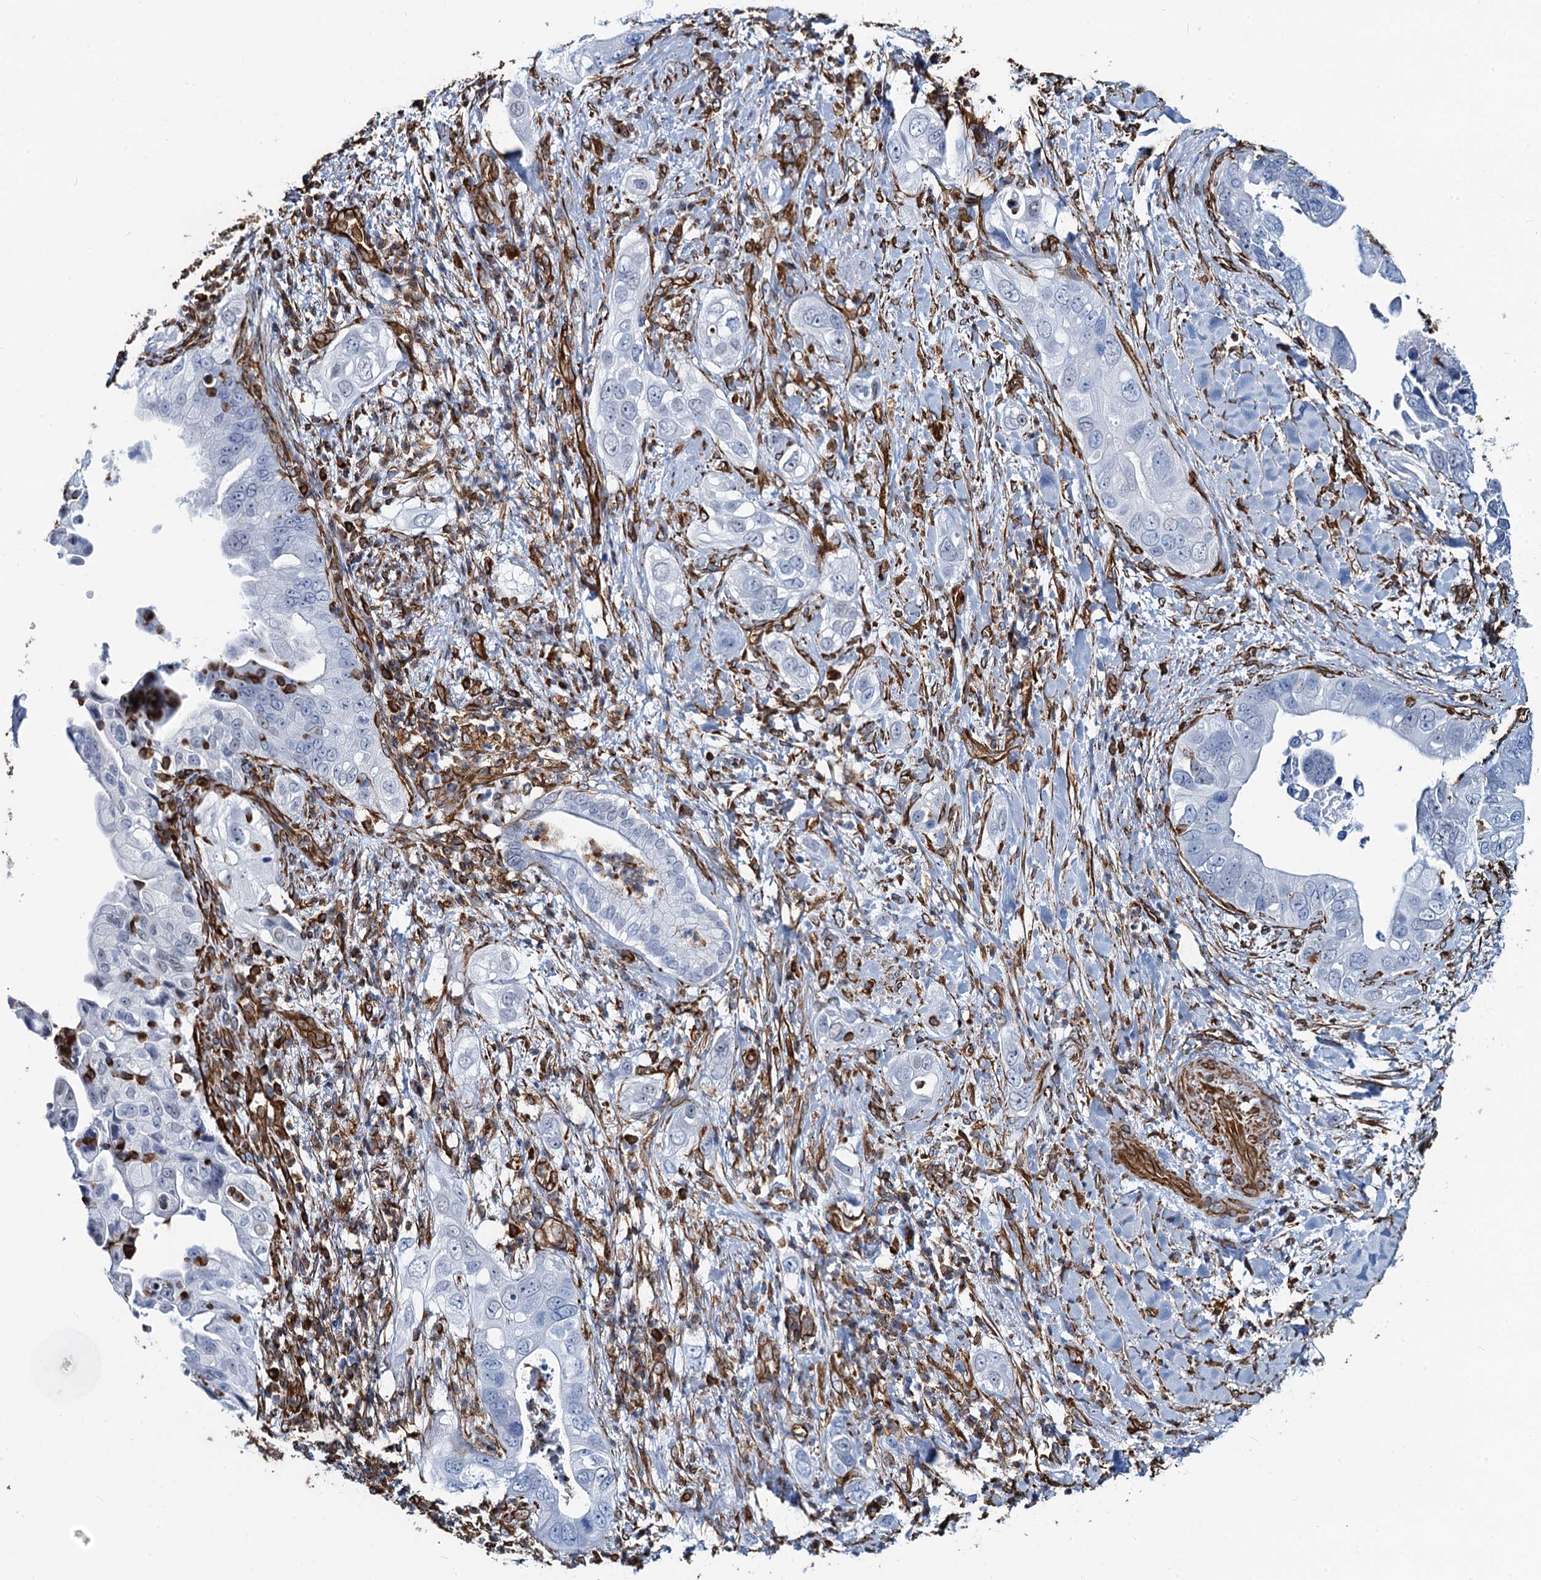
{"staining": {"intensity": "negative", "quantity": "none", "location": "none"}, "tissue": "pancreatic cancer", "cell_type": "Tumor cells", "image_type": "cancer", "snomed": [{"axis": "morphology", "description": "Adenocarcinoma, NOS"}, {"axis": "topography", "description": "Pancreas"}], "caption": "IHC image of human pancreatic adenocarcinoma stained for a protein (brown), which reveals no staining in tumor cells. (IHC, brightfield microscopy, high magnification).", "gene": "PGM2", "patient": {"sex": "female", "age": 78}}